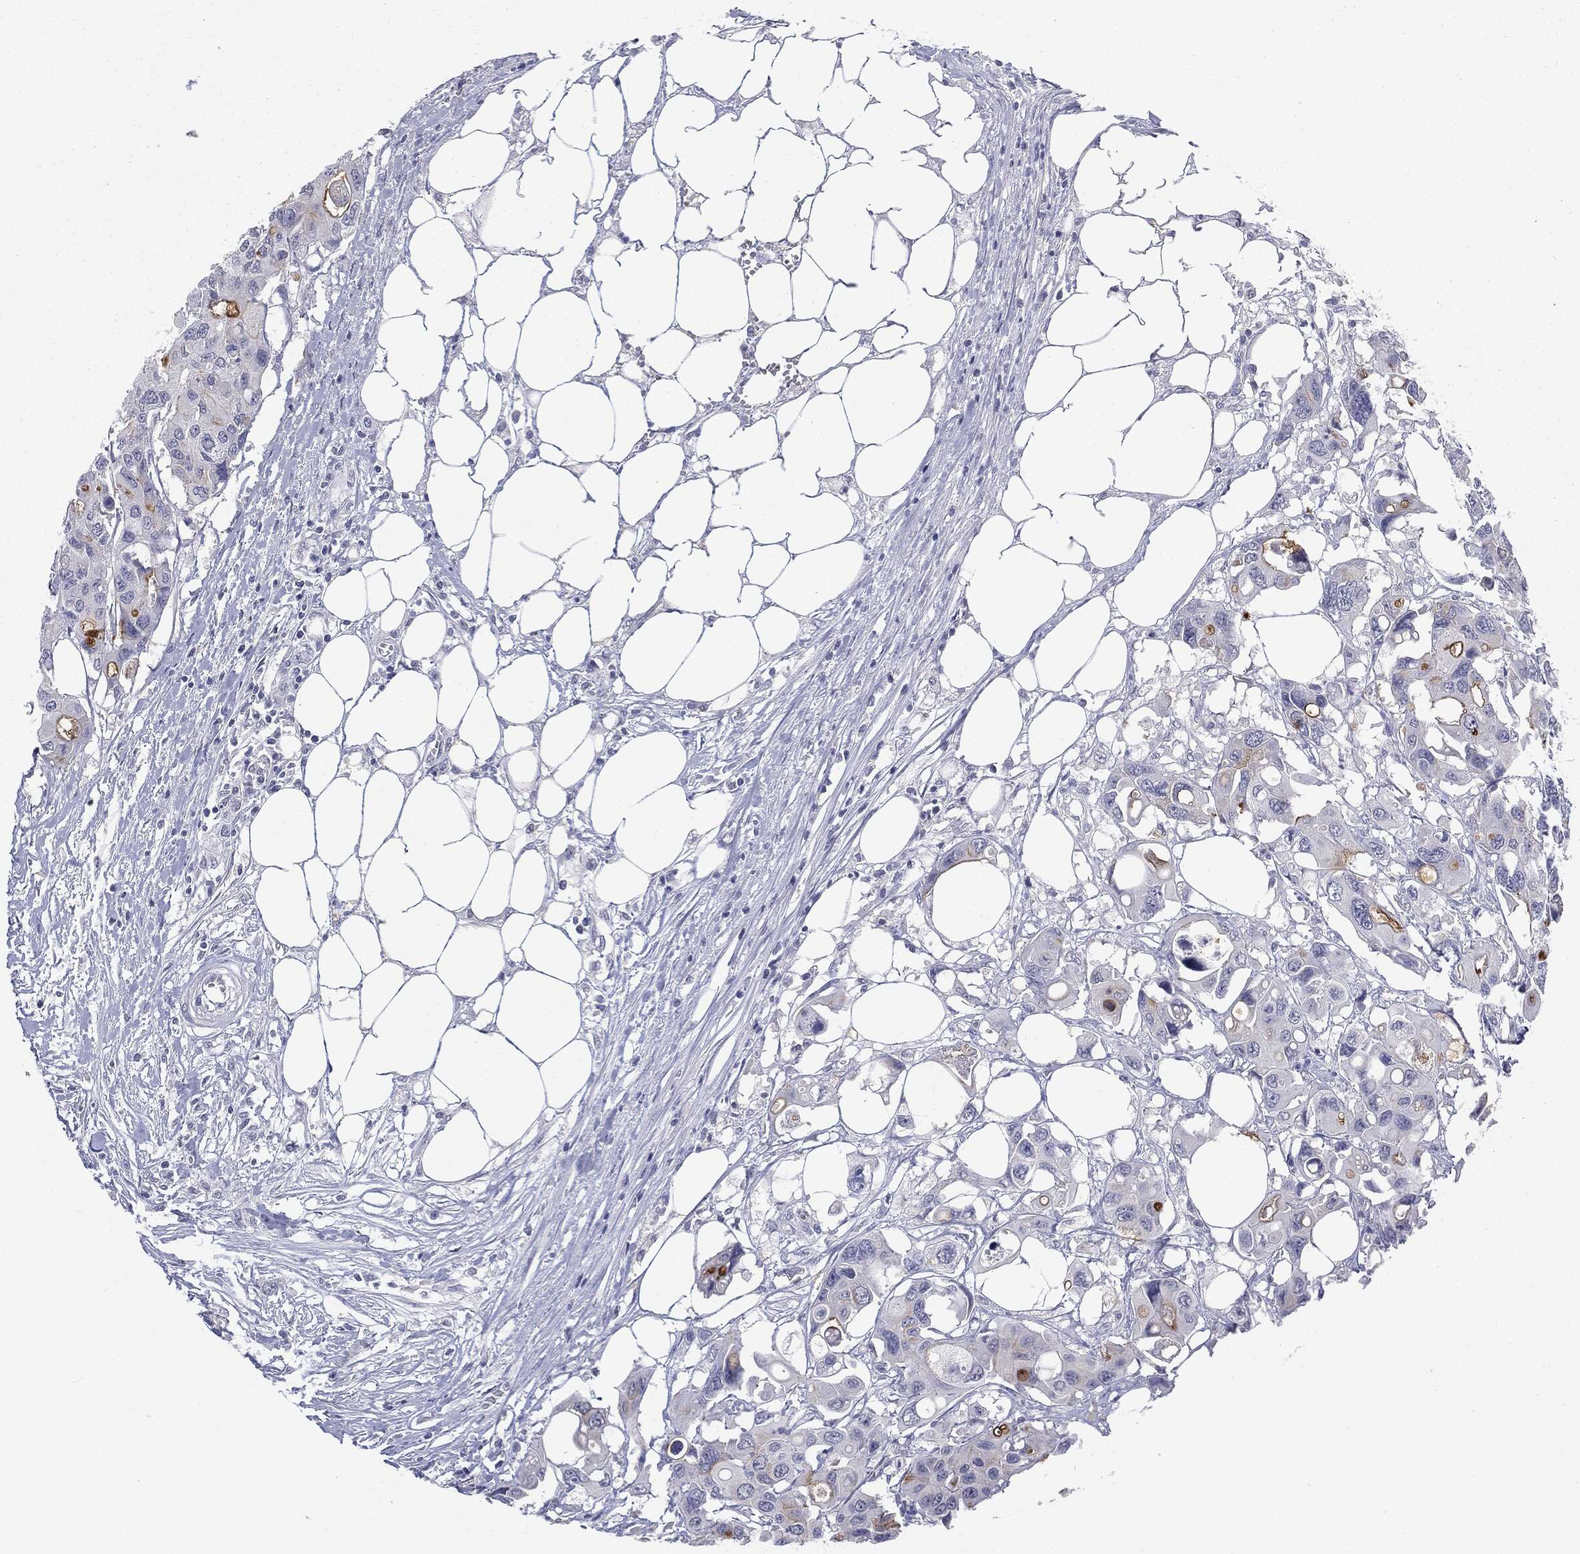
{"staining": {"intensity": "negative", "quantity": "none", "location": "none"}, "tissue": "colorectal cancer", "cell_type": "Tumor cells", "image_type": "cancer", "snomed": [{"axis": "morphology", "description": "Adenocarcinoma, NOS"}, {"axis": "topography", "description": "Colon"}], "caption": "Colorectal cancer (adenocarcinoma) was stained to show a protein in brown. There is no significant expression in tumor cells. (DAB (3,3'-diaminobenzidine) immunohistochemistry (IHC) visualized using brightfield microscopy, high magnification).", "gene": "MUC1", "patient": {"sex": "male", "age": 77}}